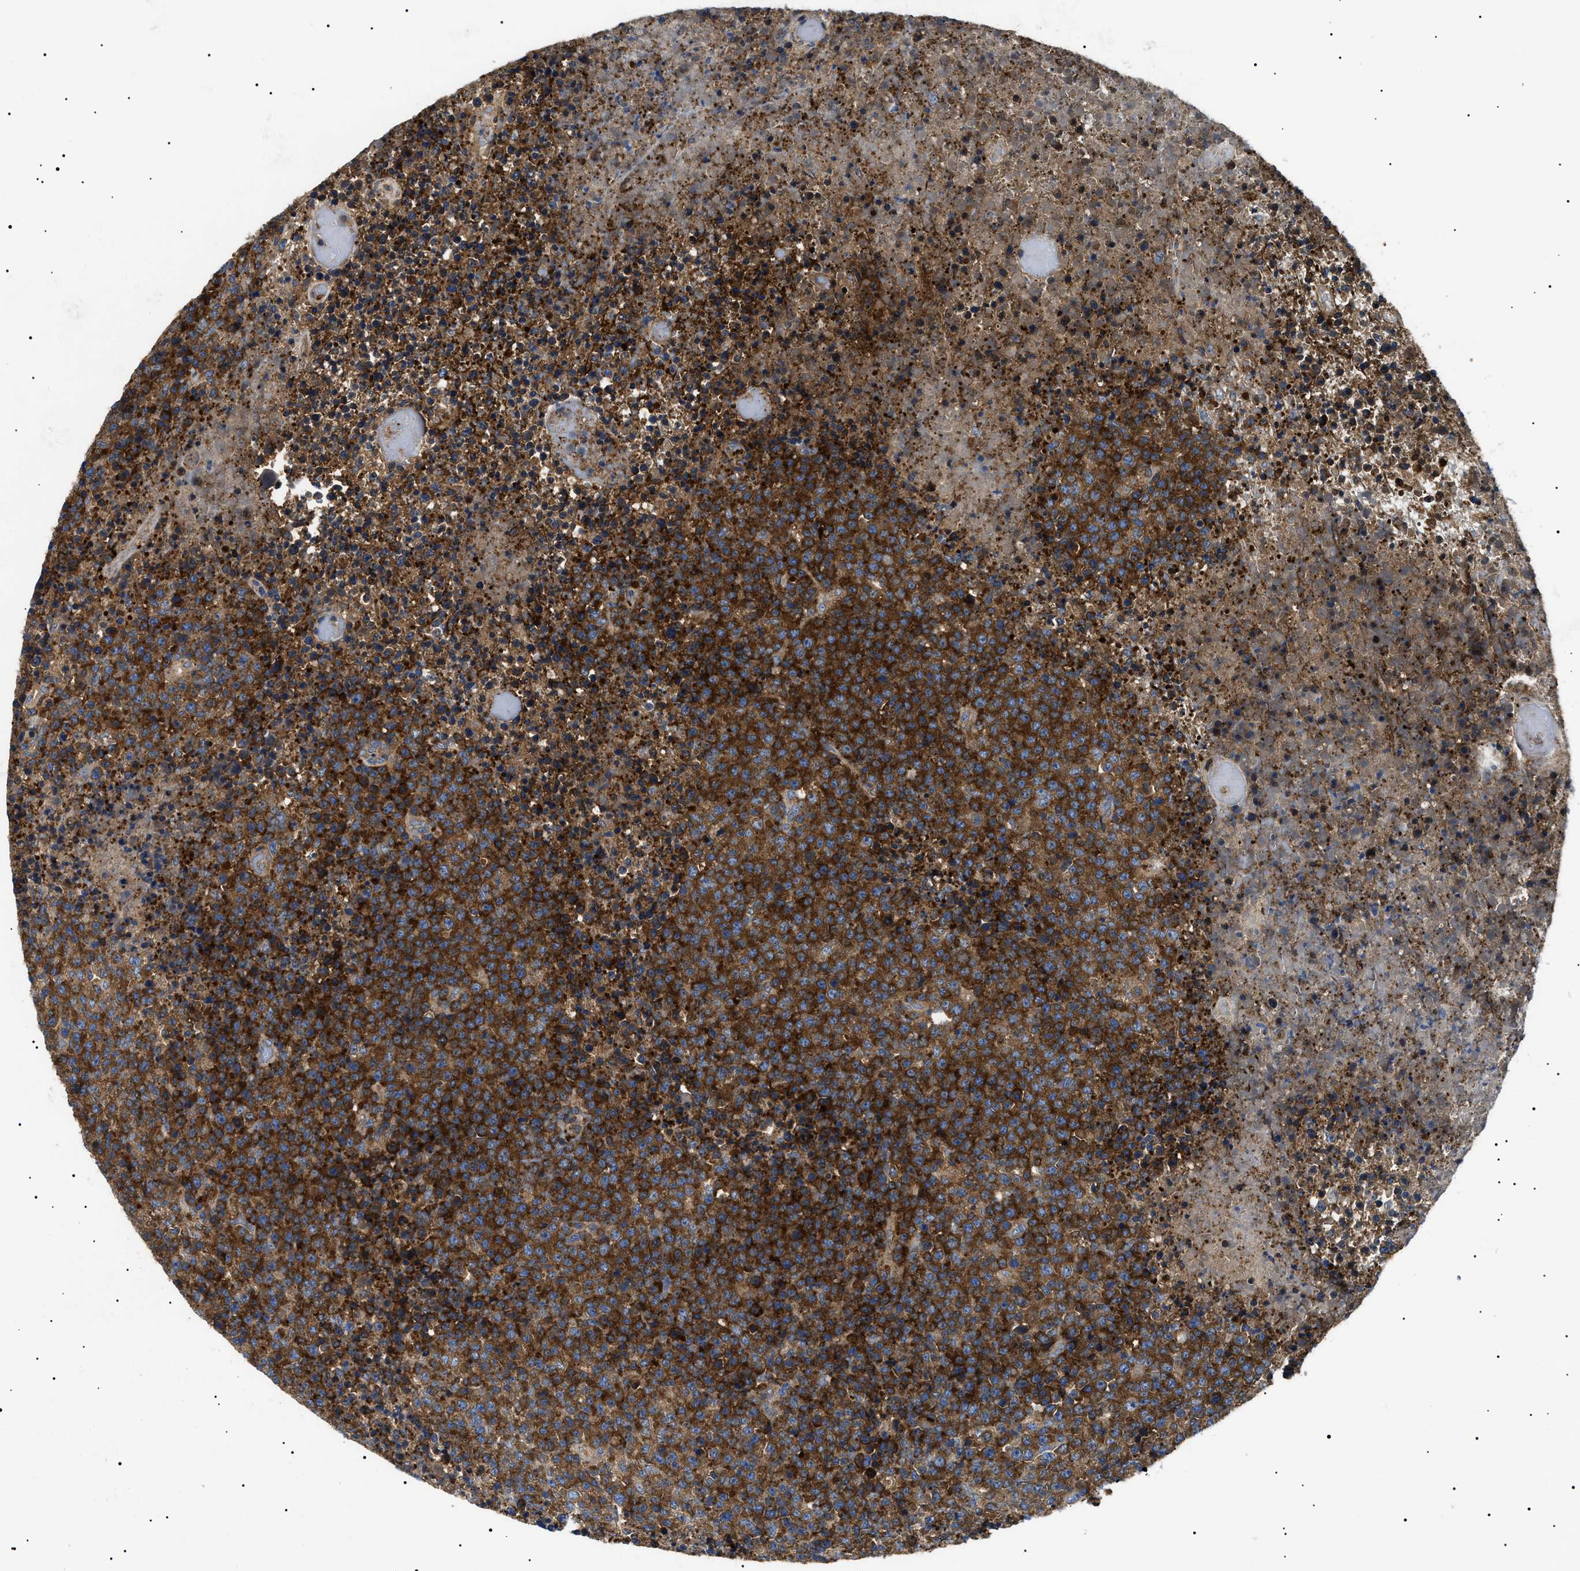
{"staining": {"intensity": "strong", "quantity": ">75%", "location": "cytoplasmic/membranous"}, "tissue": "lymphoma", "cell_type": "Tumor cells", "image_type": "cancer", "snomed": [{"axis": "morphology", "description": "Malignant lymphoma, non-Hodgkin's type, High grade"}, {"axis": "topography", "description": "Lymph node"}], "caption": "An image of human lymphoma stained for a protein displays strong cytoplasmic/membranous brown staining in tumor cells.", "gene": "TPP2", "patient": {"sex": "male", "age": 13}}